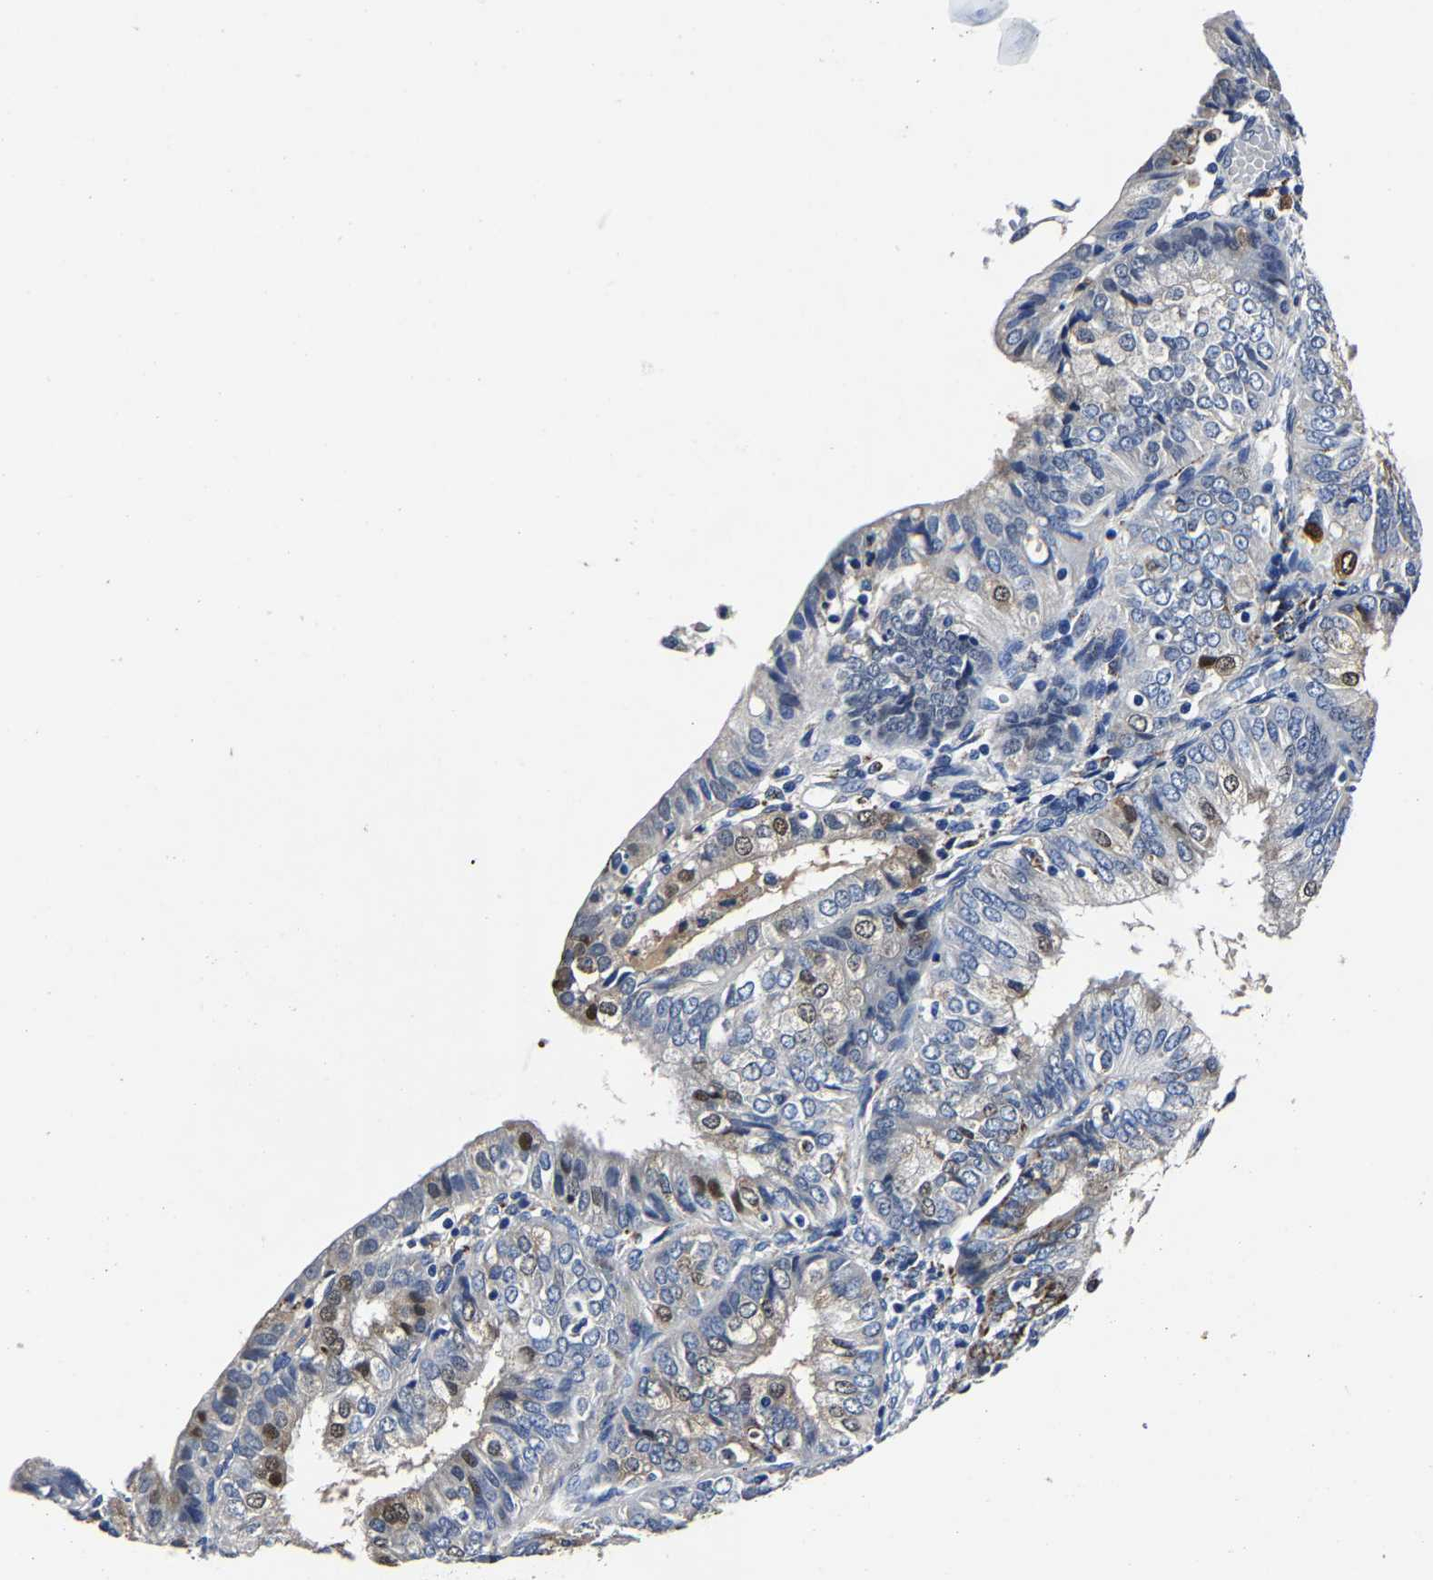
{"staining": {"intensity": "moderate", "quantity": "<25%", "location": "cytoplasmic/membranous,nuclear"}, "tissue": "endometrial cancer", "cell_type": "Tumor cells", "image_type": "cancer", "snomed": [{"axis": "morphology", "description": "Adenocarcinoma, NOS"}, {"axis": "topography", "description": "Endometrium"}], "caption": "Approximately <25% of tumor cells in endometrial cancer (adenocarcinoma) demonstrate moderate cytoplasmic/membranous and nuclear protein staining as visualized by brown immunohistochemical staining.", "gene": "PSPH", "patient": {"sex": "female", "age": 58}}